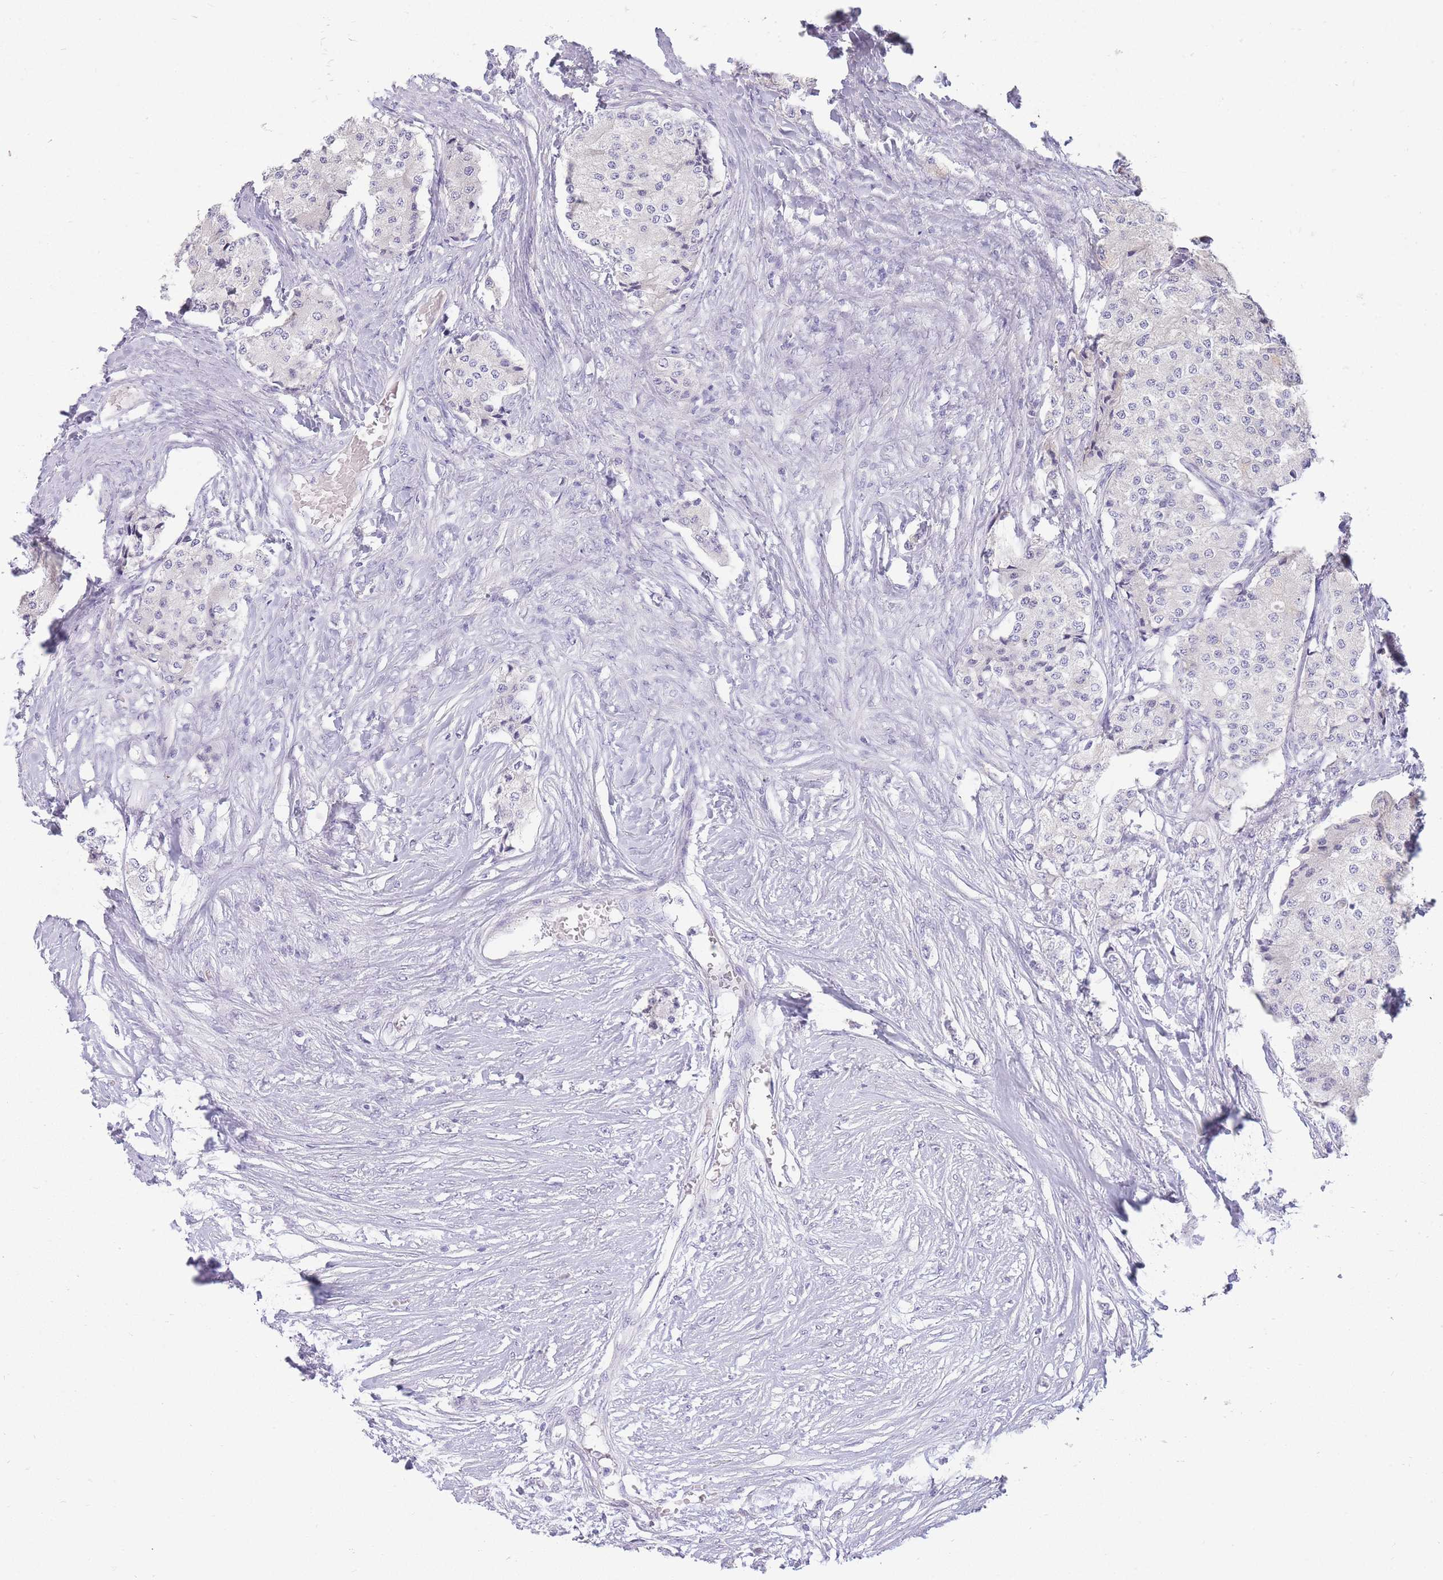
{"staining": {"intensity": "weak", "quantity": "<25%", "location": "cytoplasmic/membranous"}, "tissue": "carcinoid", "cell_type": "Tumor cells", "image_type": "cancer", "snomed": [{"axis": "morphology", "description": "Carcinoid, malignant, NOS"}, {"axis": "topography", "description": "Colon"}], "caption": "Carcinoid was stained to show a protein in brown. There is no significant expression in tumor cells.", "gene": "UPK1A", "patient": {"sex": "female", "age": 52}}